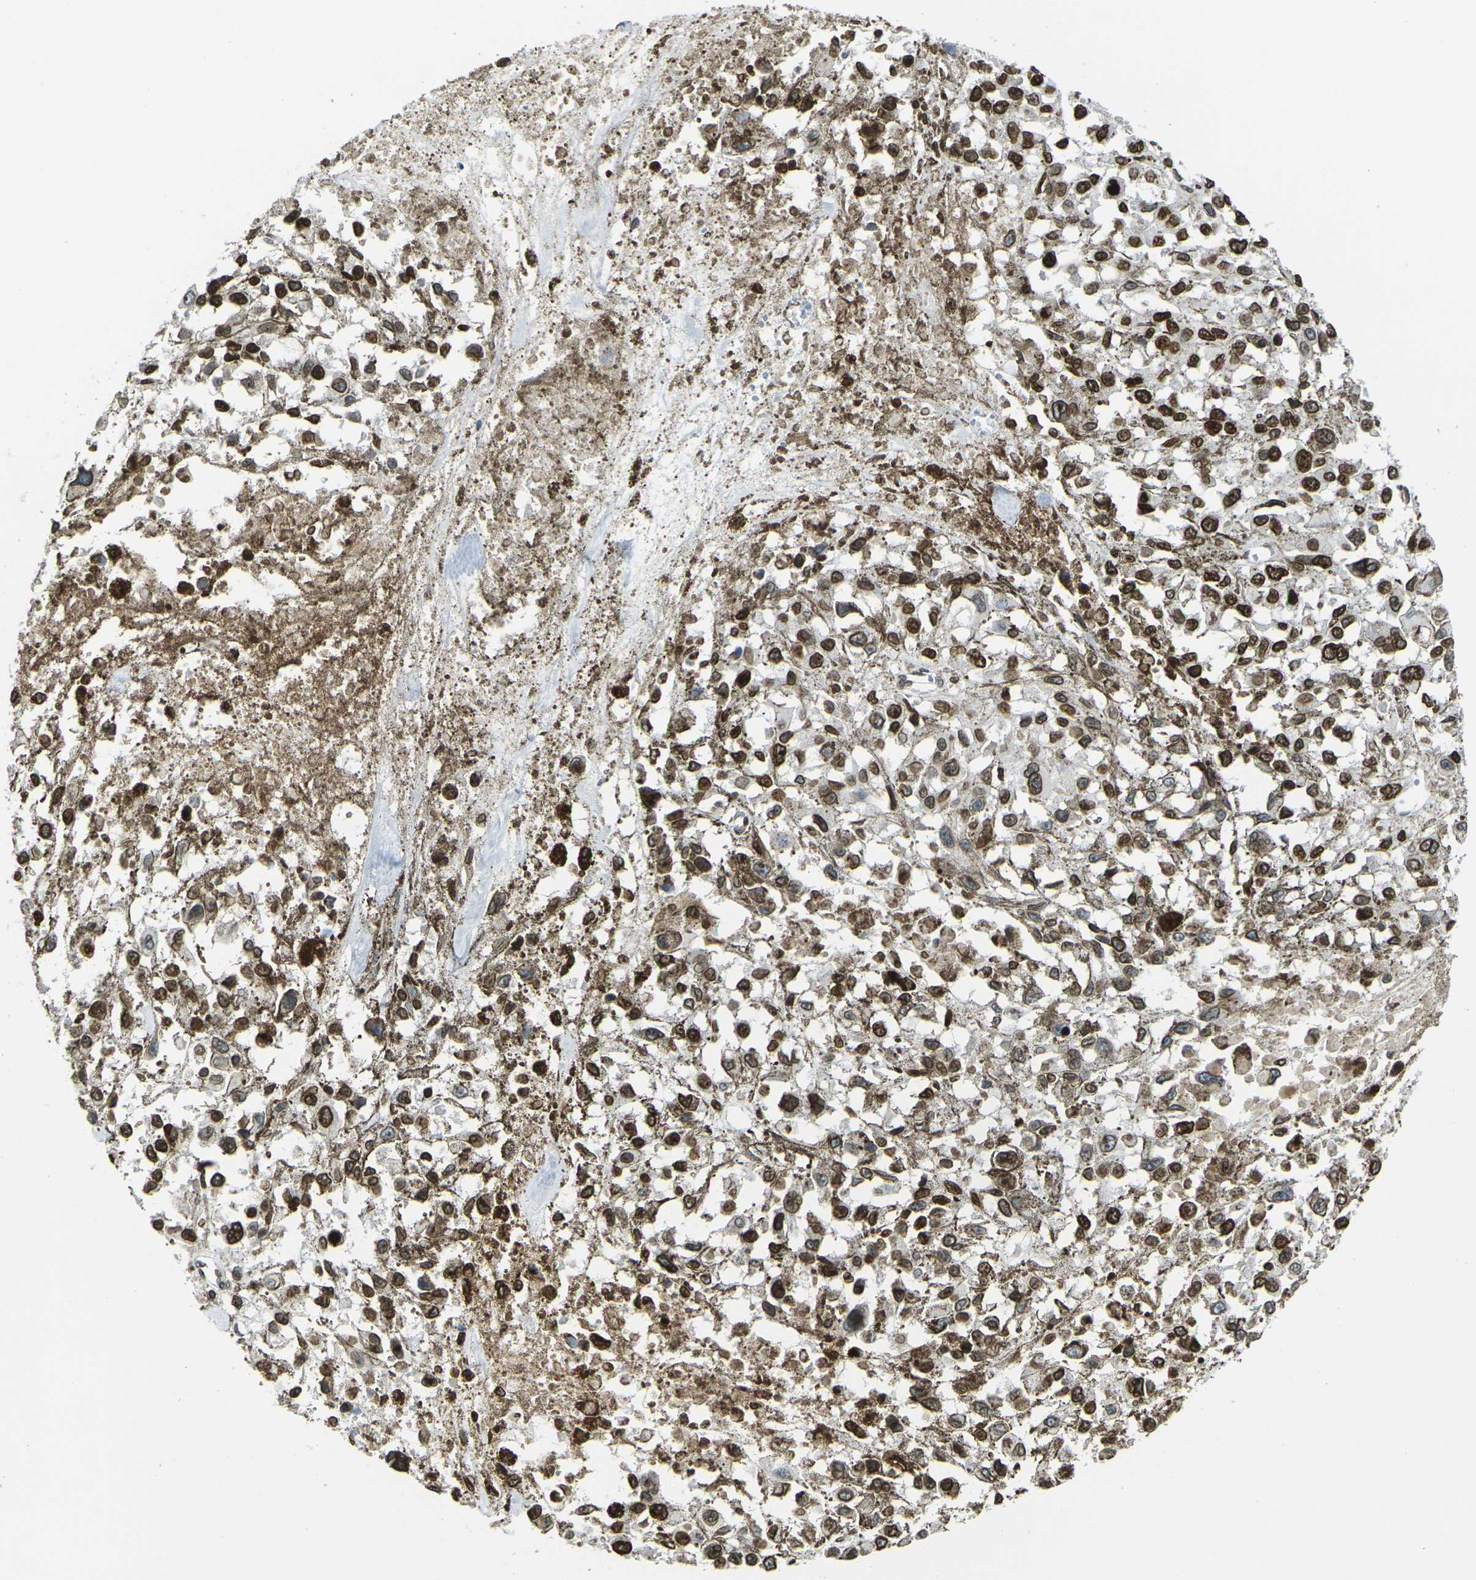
{"staining": {"intensity": "strong", "quantity": ">75%", "location": "cytoplasmic/membranous,nuclear"}, "tissue": "melanoma", "cell_type": "Tumor cells", "image_type": "cancer", "snomed": [{"axis": "morphology", "description": "Malignant melanoma, Metastatic site"}, {"axis": "topography", "description": "Lymph node"}], "caption": "Protein expression analysis of melanoma demonstrates strong cytoplasmic/membranous and nuclear expression in approximately >75% of tumor cells.", "gene": "BRDT", "patient": {"sex": "male", "age": 59}}